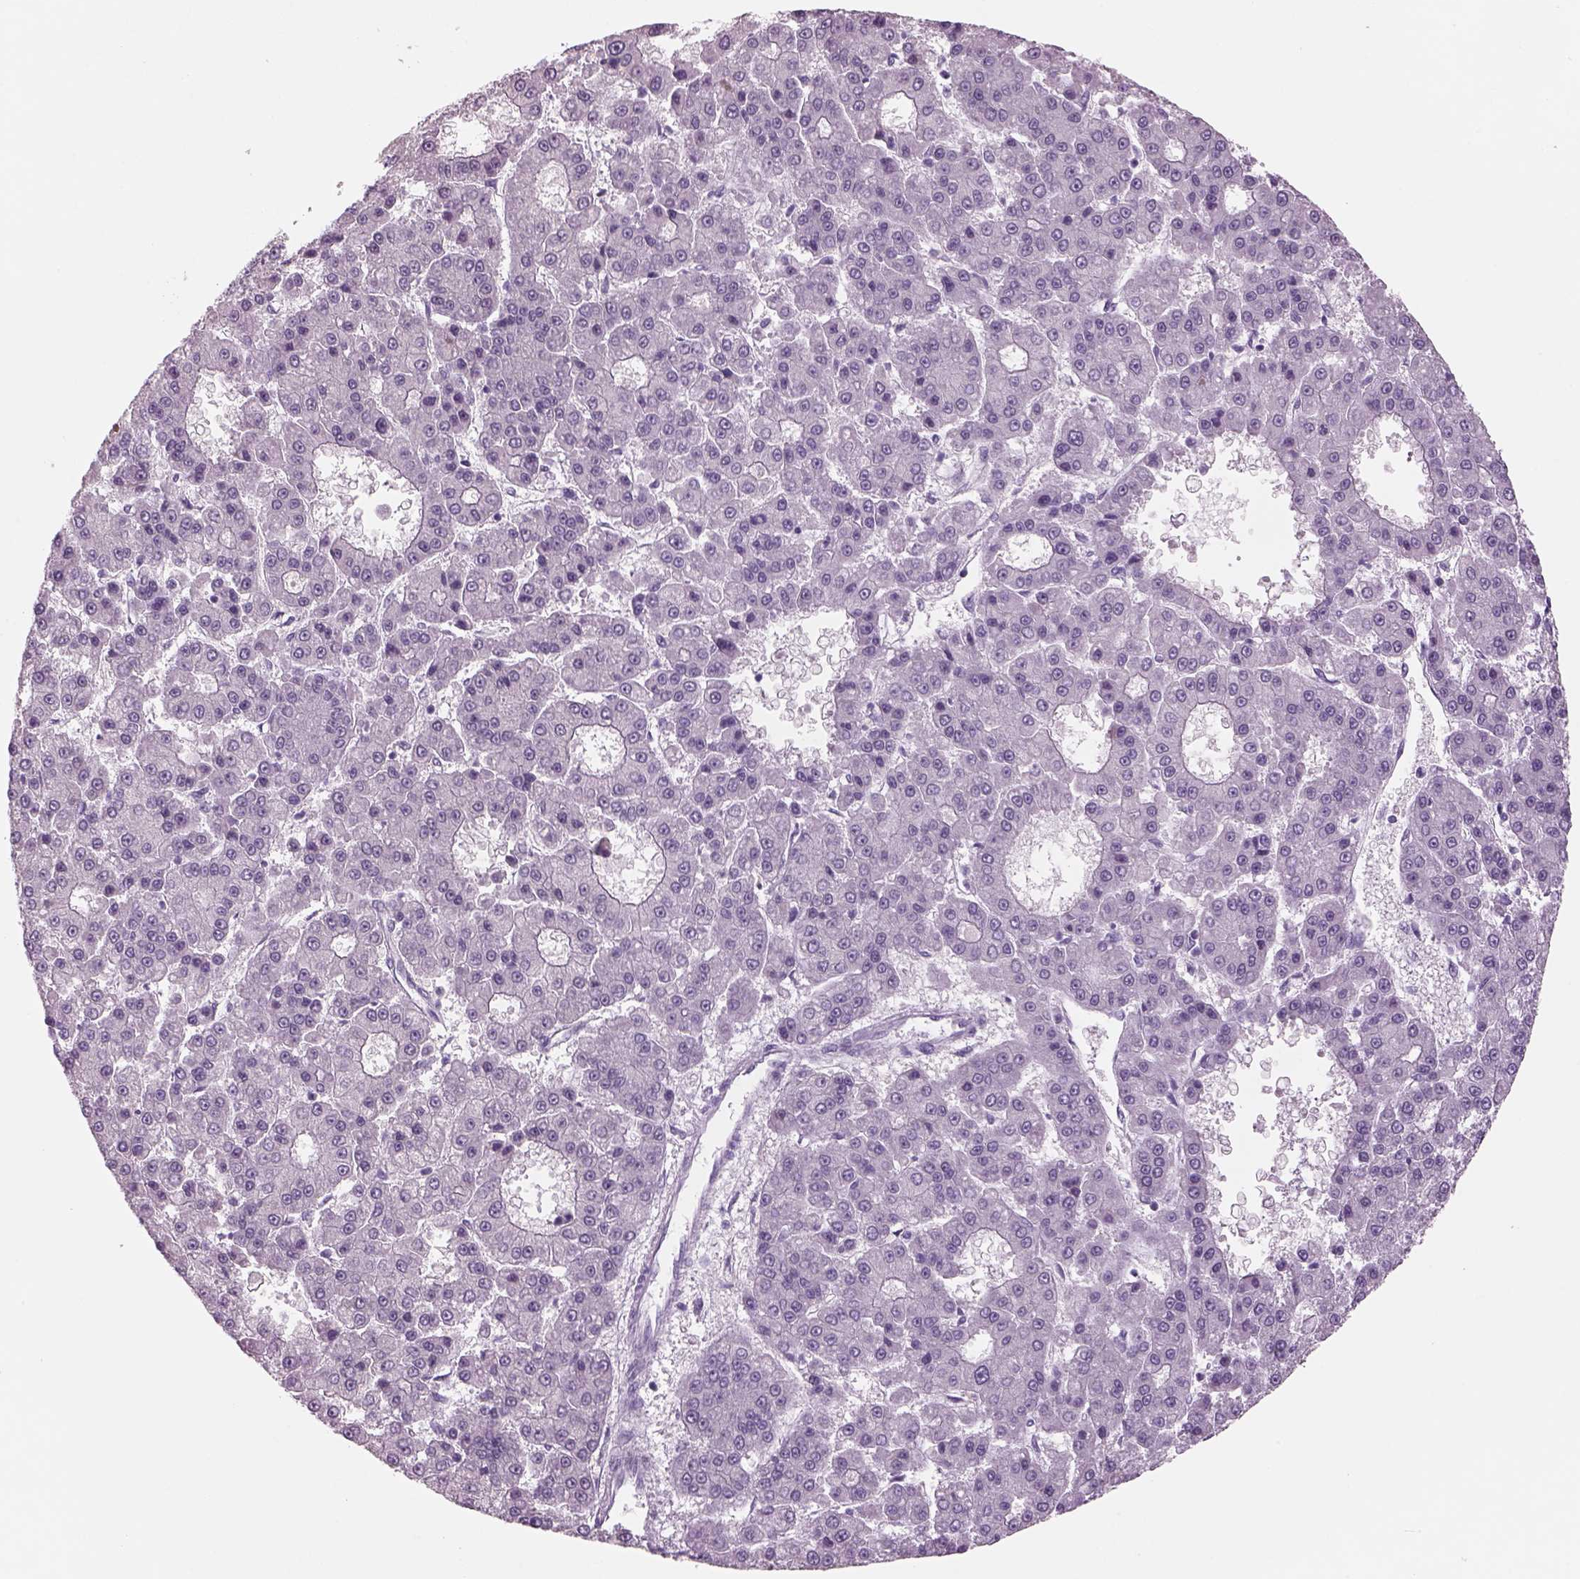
{"staining": {"intensity": "negative", "quantity": "none", "location": "none"}, "tissue": "liver cancer", "cell_type": "Tumor cells", "image_type": "cancer", "snomed": [{"axis": "morphology", "description": "Carcinoma, Hepatocellular, NOS"}, {"axis": "topography", "description": "Liver"}], "caption": "Immunohistochemical staining of human liver hepatocellular carcinoma shows no significant expression in tumor cells. Nuclei are stained in blue.", "gene": "RHO", "patient": {"sex": "male", "age": 70}}